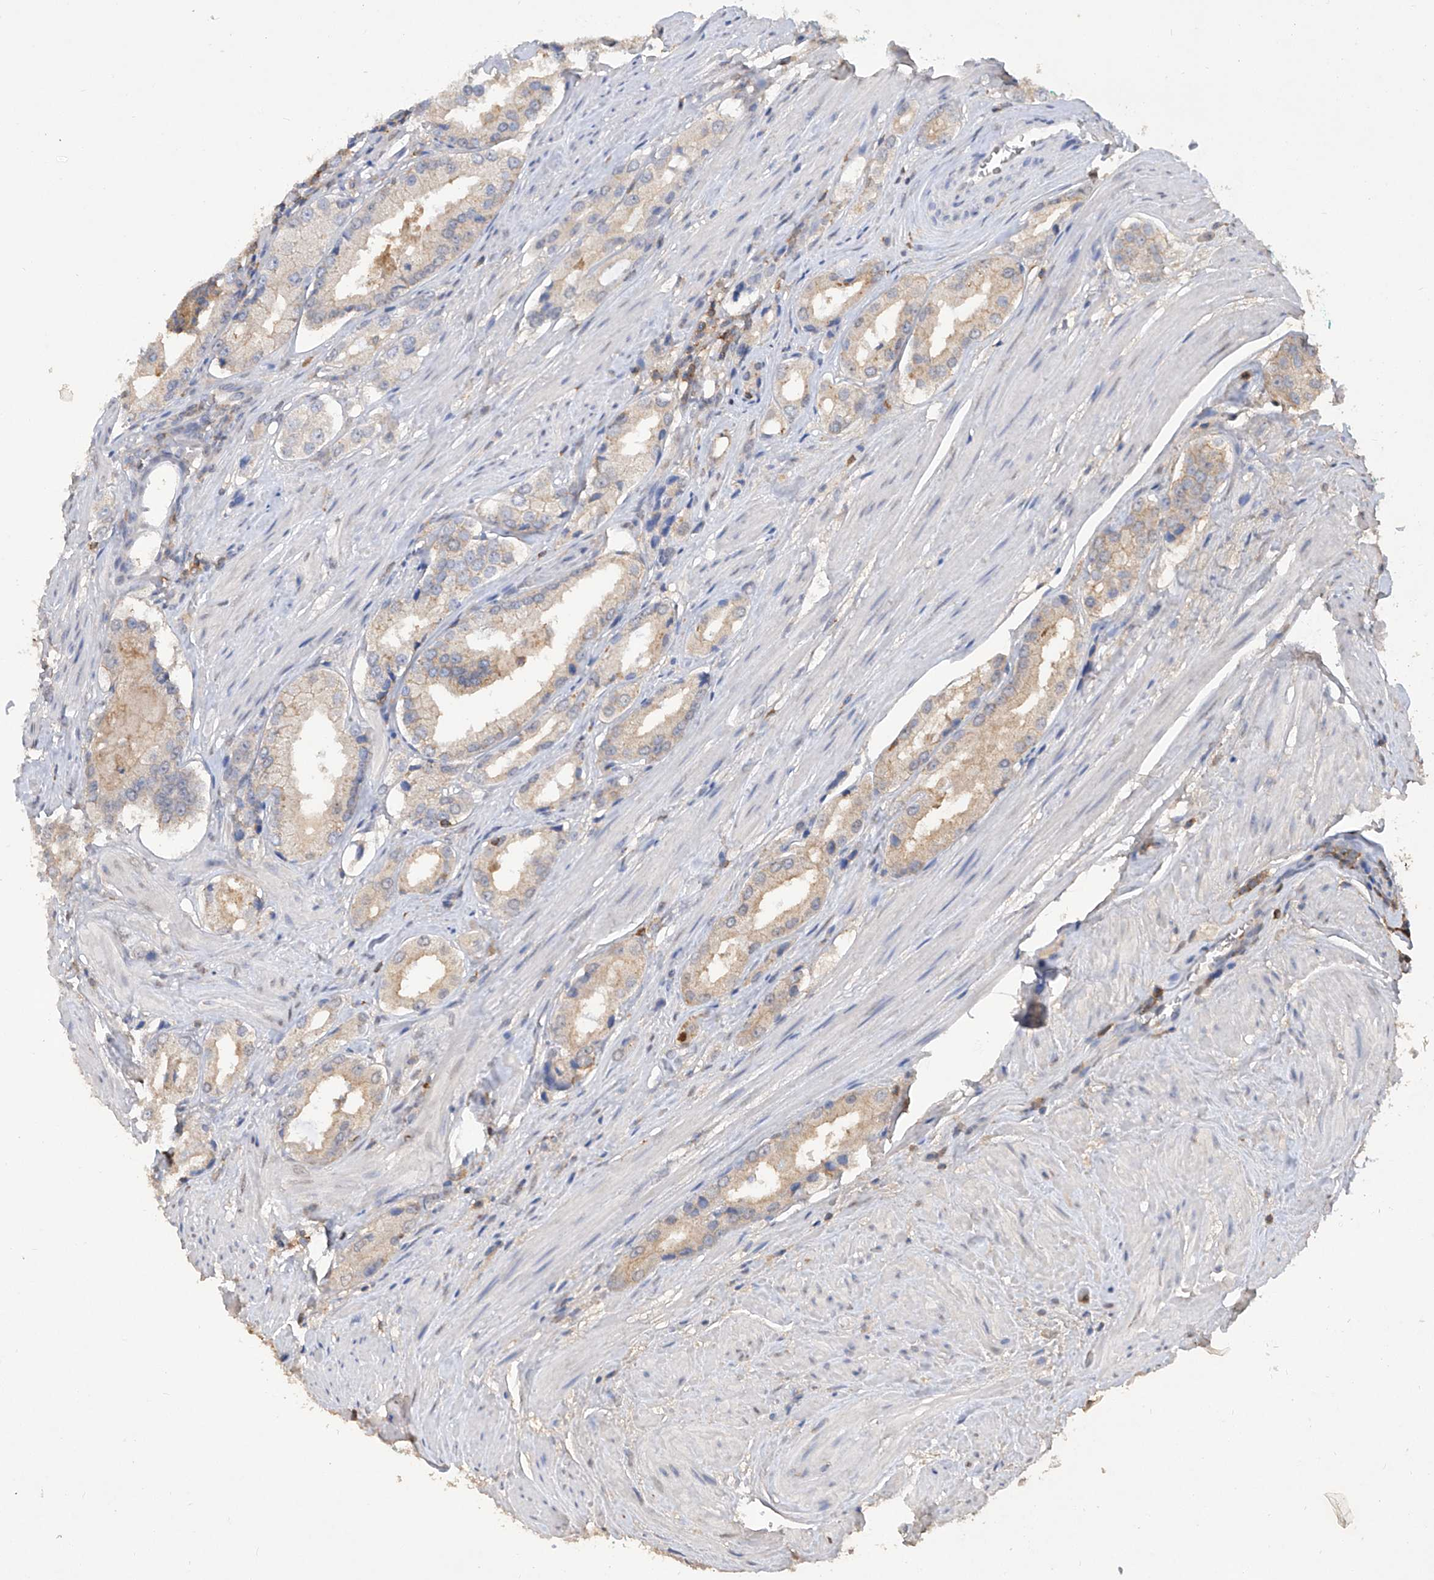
{"staining": {"intensity": "weak", "quantity": "25%-75%", "location": "cytoplasmic/membranous"}, "tissue": "prostate cancer", "cell_type": "Tumor cells", "image_type": "cancer", "snomed": [{"axis": "morphology", "description": "Adenocarcinoma, Low grade"}, {"axis": "topography", "description": "Prostate"}], "caption": "Human adenocarcinoma (low-grade) (prostate) stained with a protein marker exhibits weak staining in tumor cells.", "gene": "HAS3", "patient": {"sex": "male", "age": 54}}